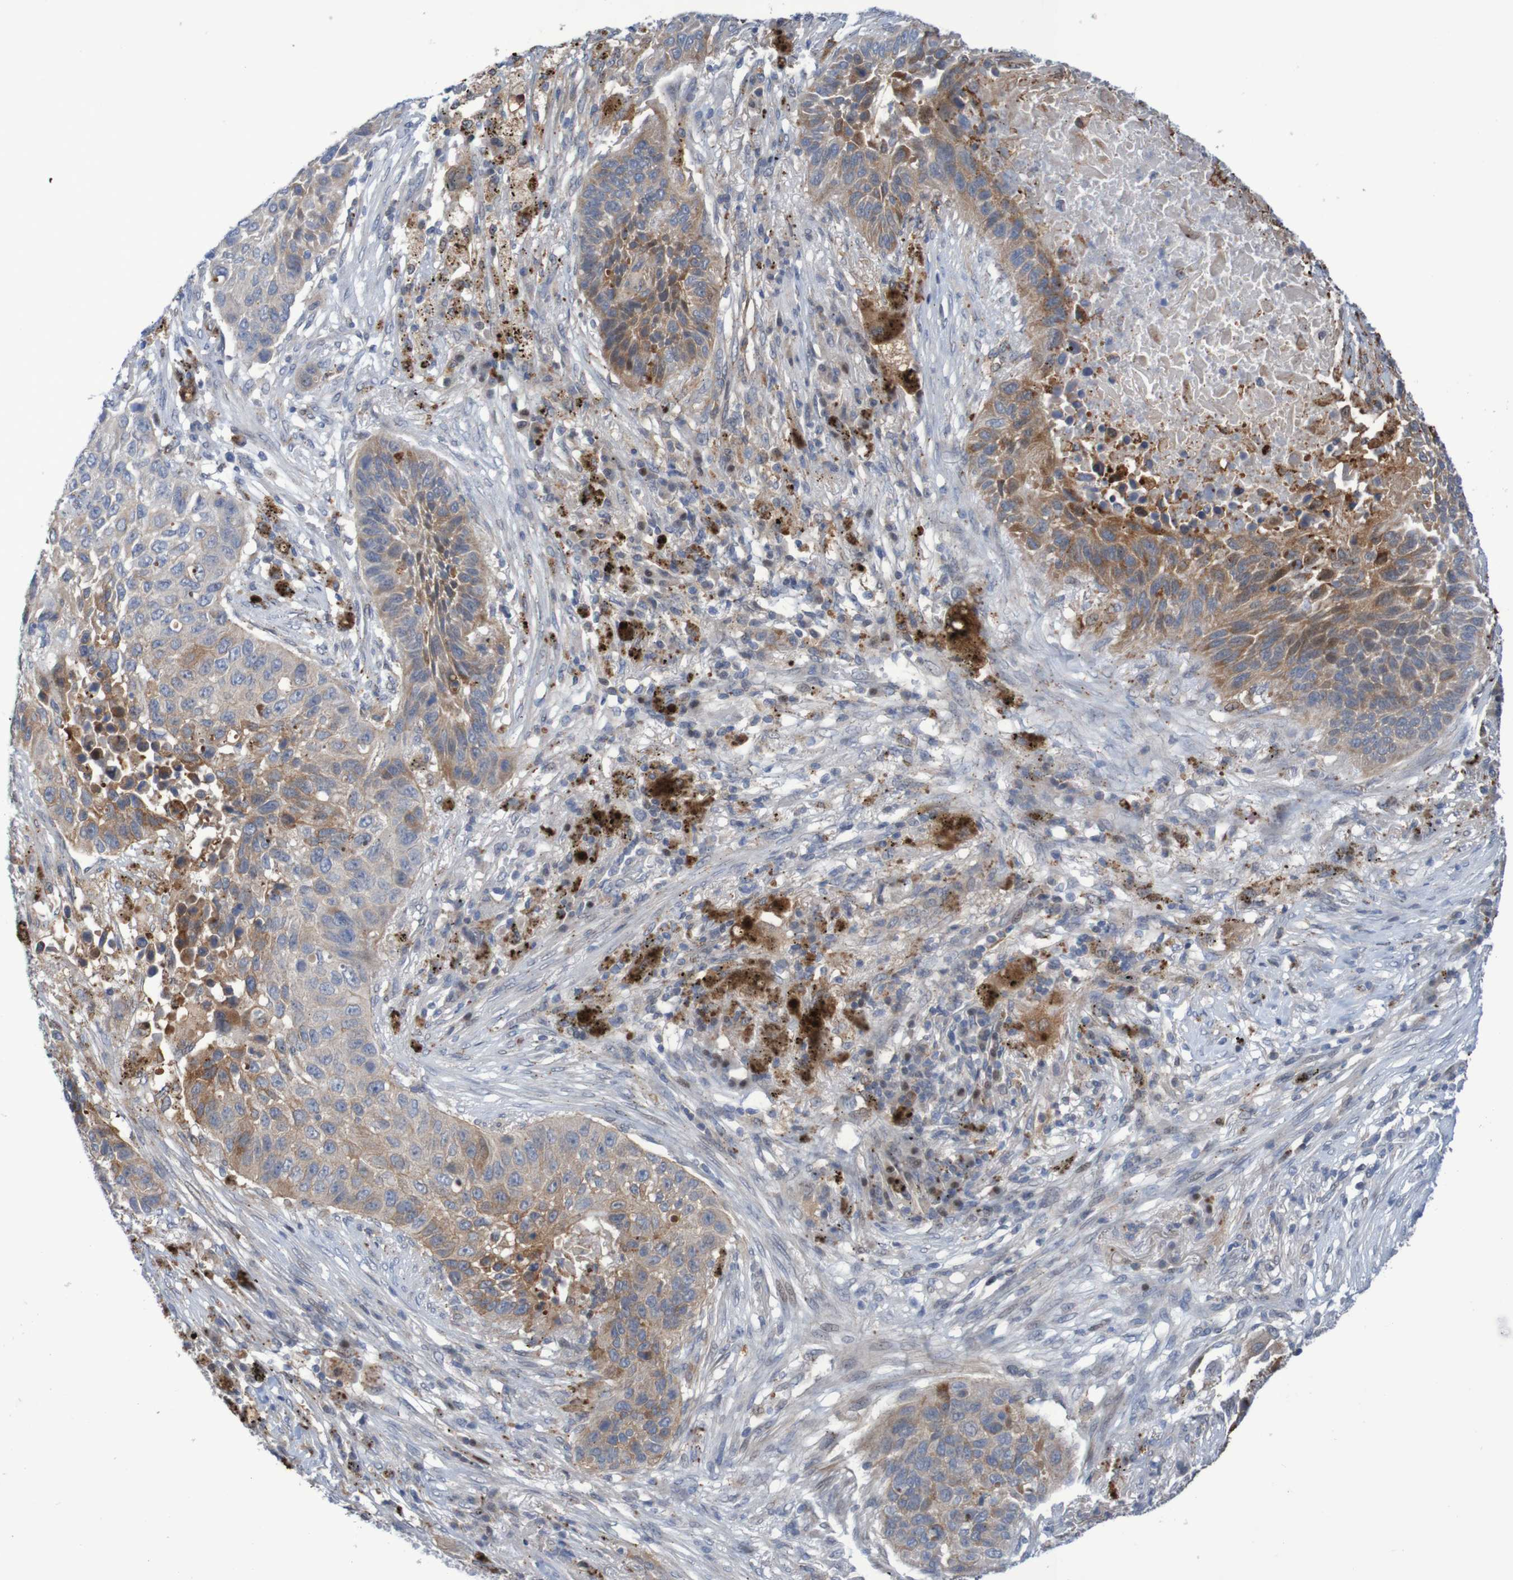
{"staining": {"intensity": "moderate", "quantity": "25%-75%", "location": "cytoplasmic/membranous"}, "tissue": "lung cancer", "cell_type": "Tumor cells", "image_type": "cancer", "snomed": [{"axis": "morphology", "description": "Squamous cell carcinoma, NOS"}, {"axis": "topography", "description": "Lung"}], "caption": "The photomicrograph shows a brown stain indicating the presence of a protein in the cytoplasmic/membranous of tumor cells in lung squamous cell carcinoma.", "gene": "FBP2", "patient": {"sex": "male", "age": 57}}